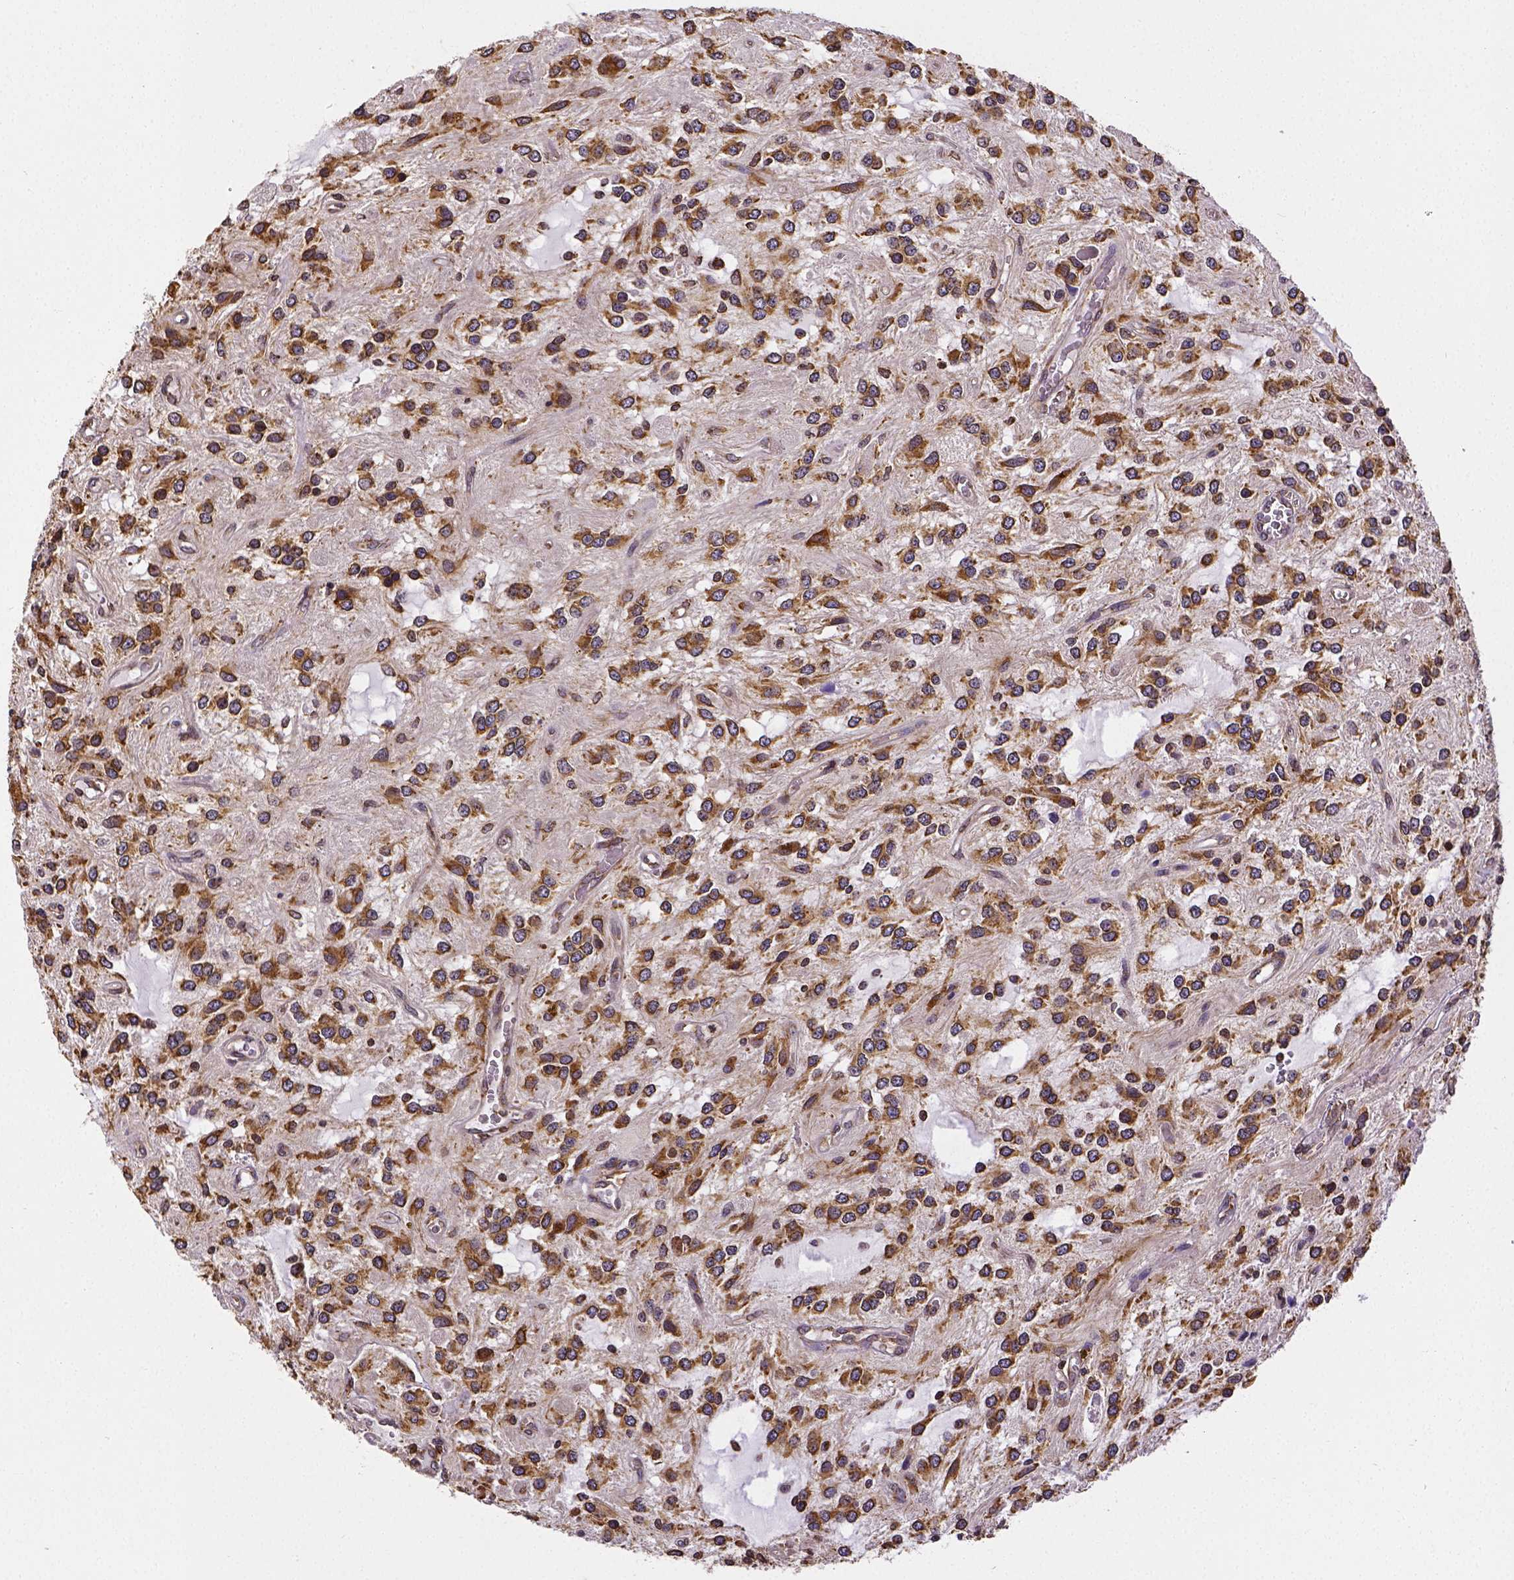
{"staining": {"intensity": "strong", "quantity": ">75%", "location": "cytoplasmic/membranous"}, "tissue": "glioma", "cell_type": "Tumor cells", "image_type": "cancer", "snomed": [{"axis": "morphology", "description": "Glioma, malignant, Low grade"}, {"axis": "topography", "description": "Cerebellum"}], "caption": "High-magnification brightfield microscopy of malignant glioma (low-grade) stained with DAB (3,3'-diaminobenzidine) (brown) and counterstained with hematoxylin (blue). tumor cells exhibit strong cytoplasmic/membranous expression is identified in about>75% of cells. Nuclei are stained in blue.", "gene": "MTDH", "patient": {"sex": "female", "age": 14}}